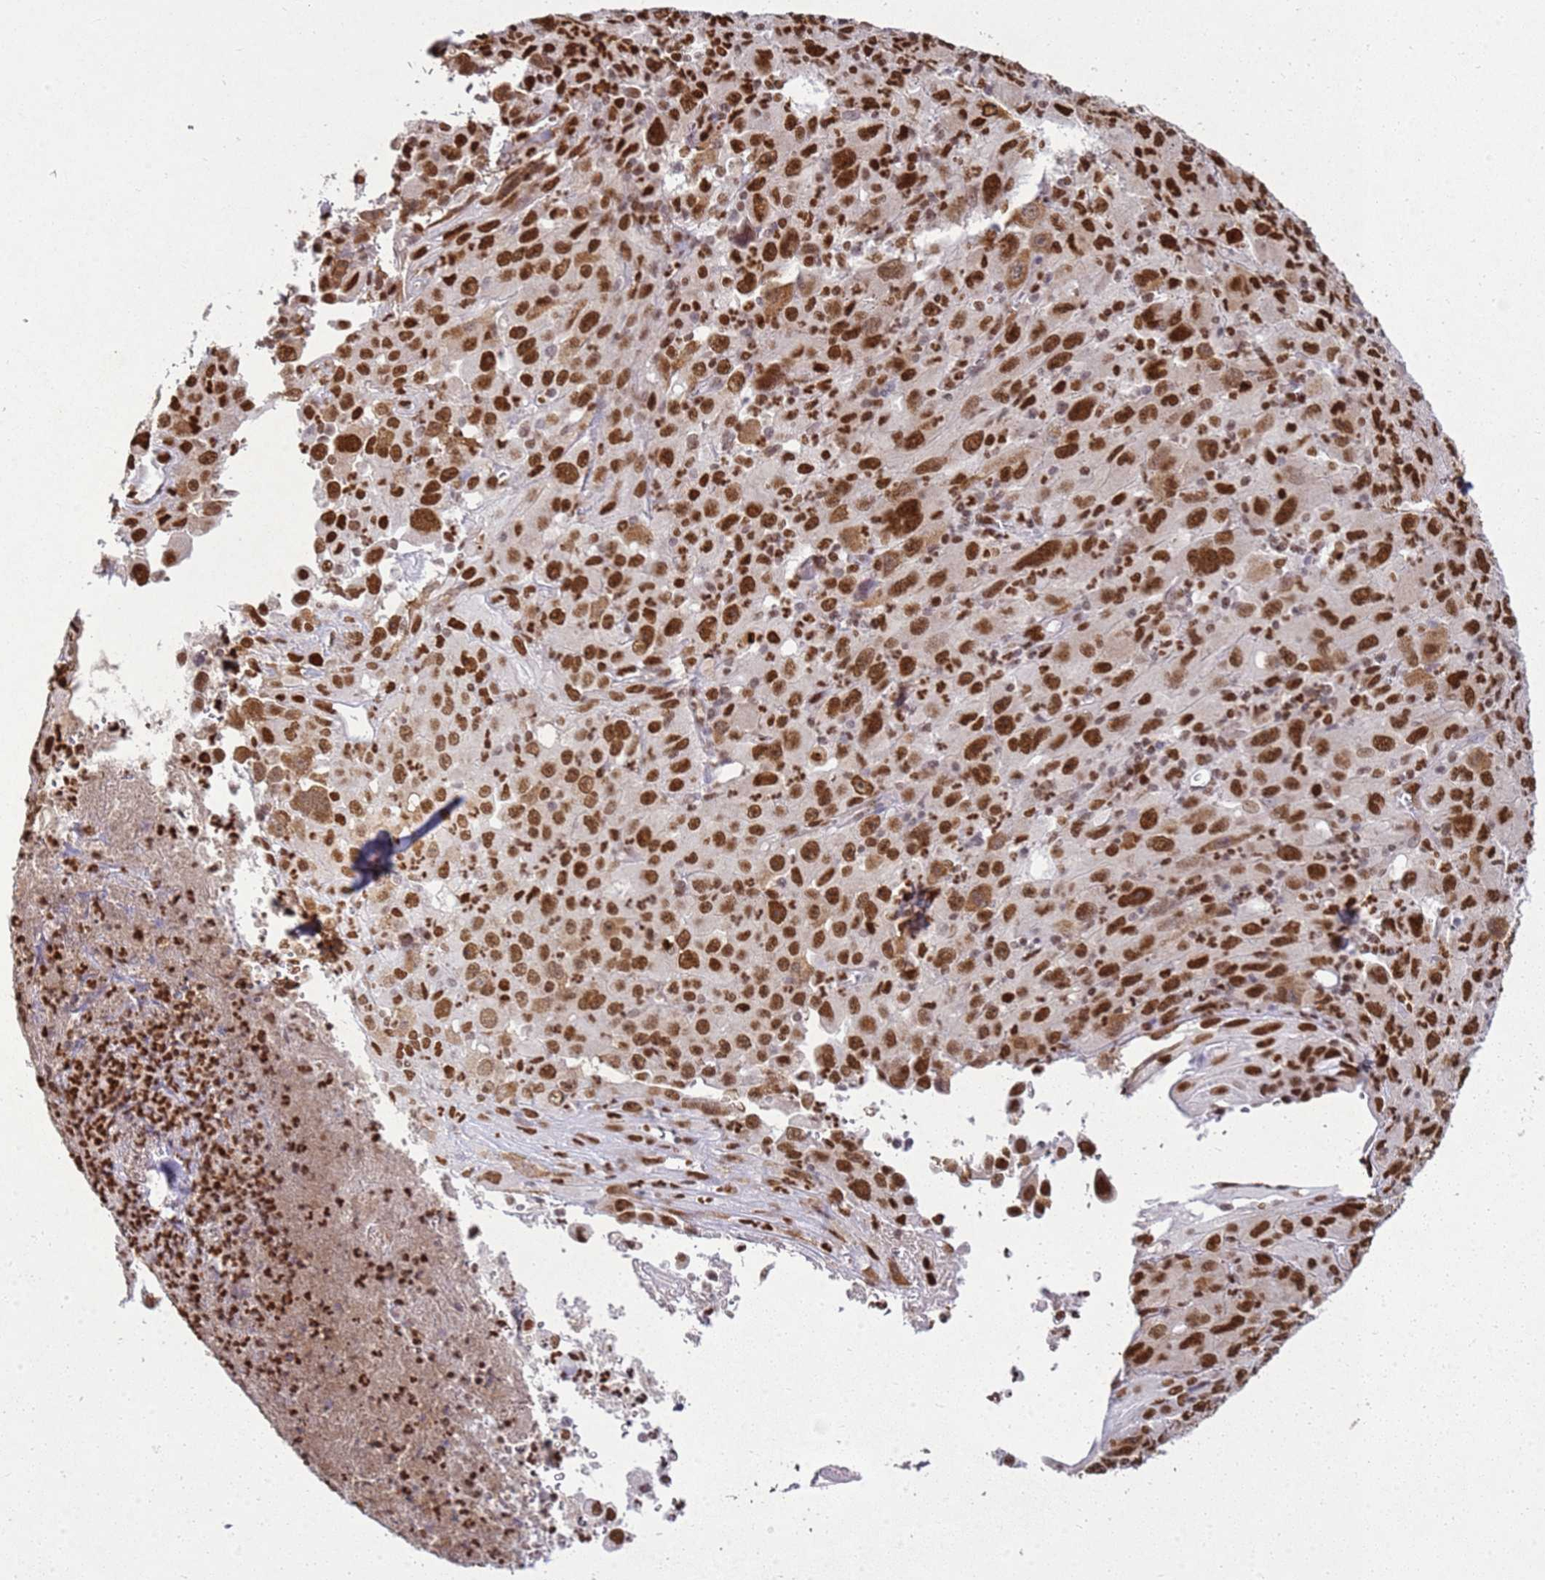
{"staining": {"intensity": "strong", "quantity": ">75%", "location": "nuclear"}, "tissue": "melanoma", "cell_type": "Tumor cells", "image_type": "cancer", "snomed": [{"axis": "morphology", "description": "Malignant melanoma, Metastatic site"}, {"axis": "topography", "description": "Skin"}], "caption": "A high amount of strong nuclear expression is seen in approximately >75% of tumor cells in malignant melanoma (metastatic site) tissue.", "gene": "APEX1", "patient": {"sex": "female", "age": 56}}